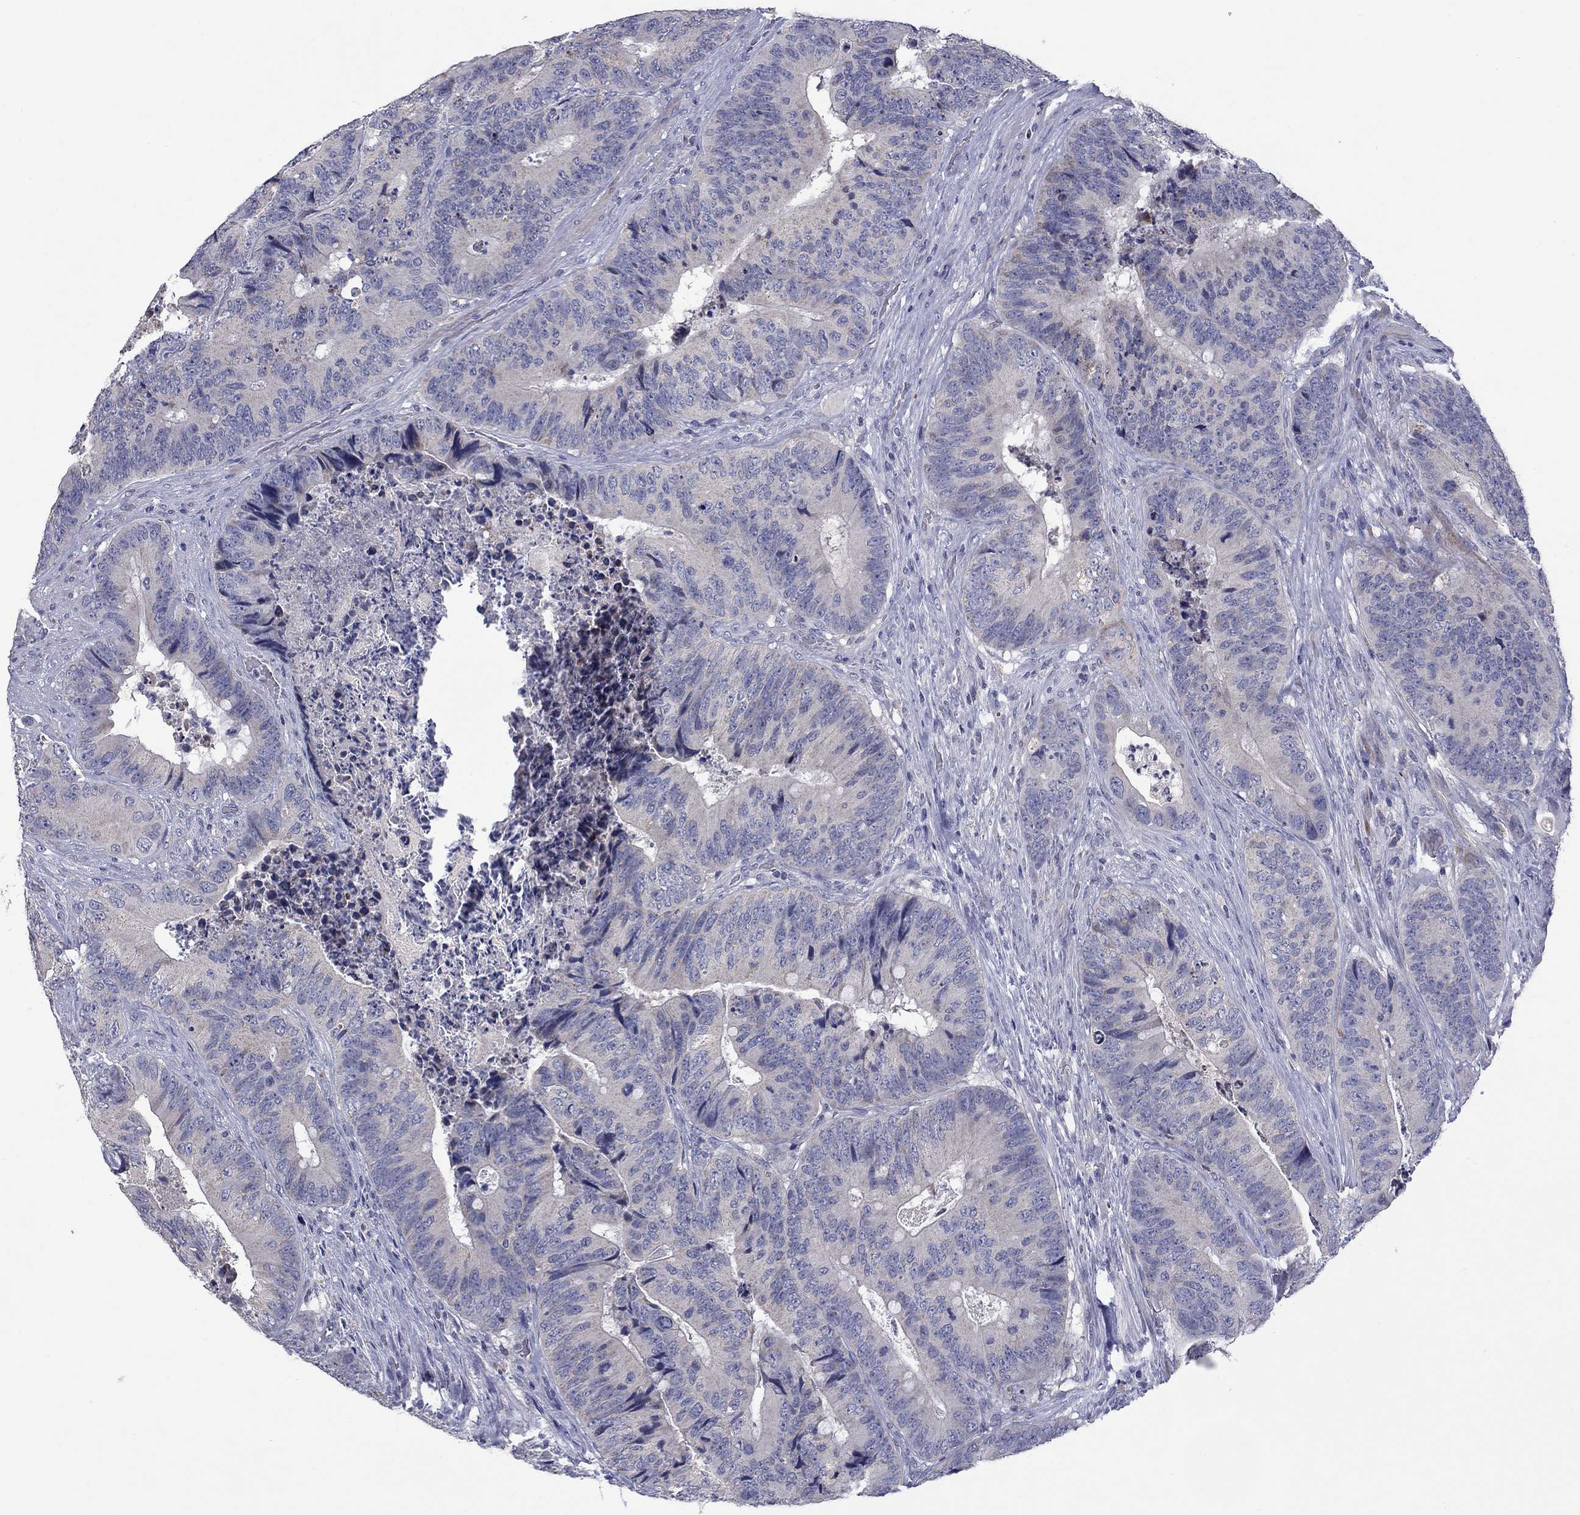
{"staining": {"intensity": "negative", "quantity": "none", "location": "none"}, "tissue": "colorectal cancer", "cell_type": "Tumor cells", "image_type": "cancer", "snomed": [{"axis": "morphology", "description": "Adenocarcinoma, NOS"}, {"axis": "topography", "description": "Colon"}], "caption": "Histopathology image shows no protein expression in tumor cells of colorectal cancer (adenocarcinoma) tissue.", "gene": "FRK", "patient": {"sex": "male", "age": 84}}